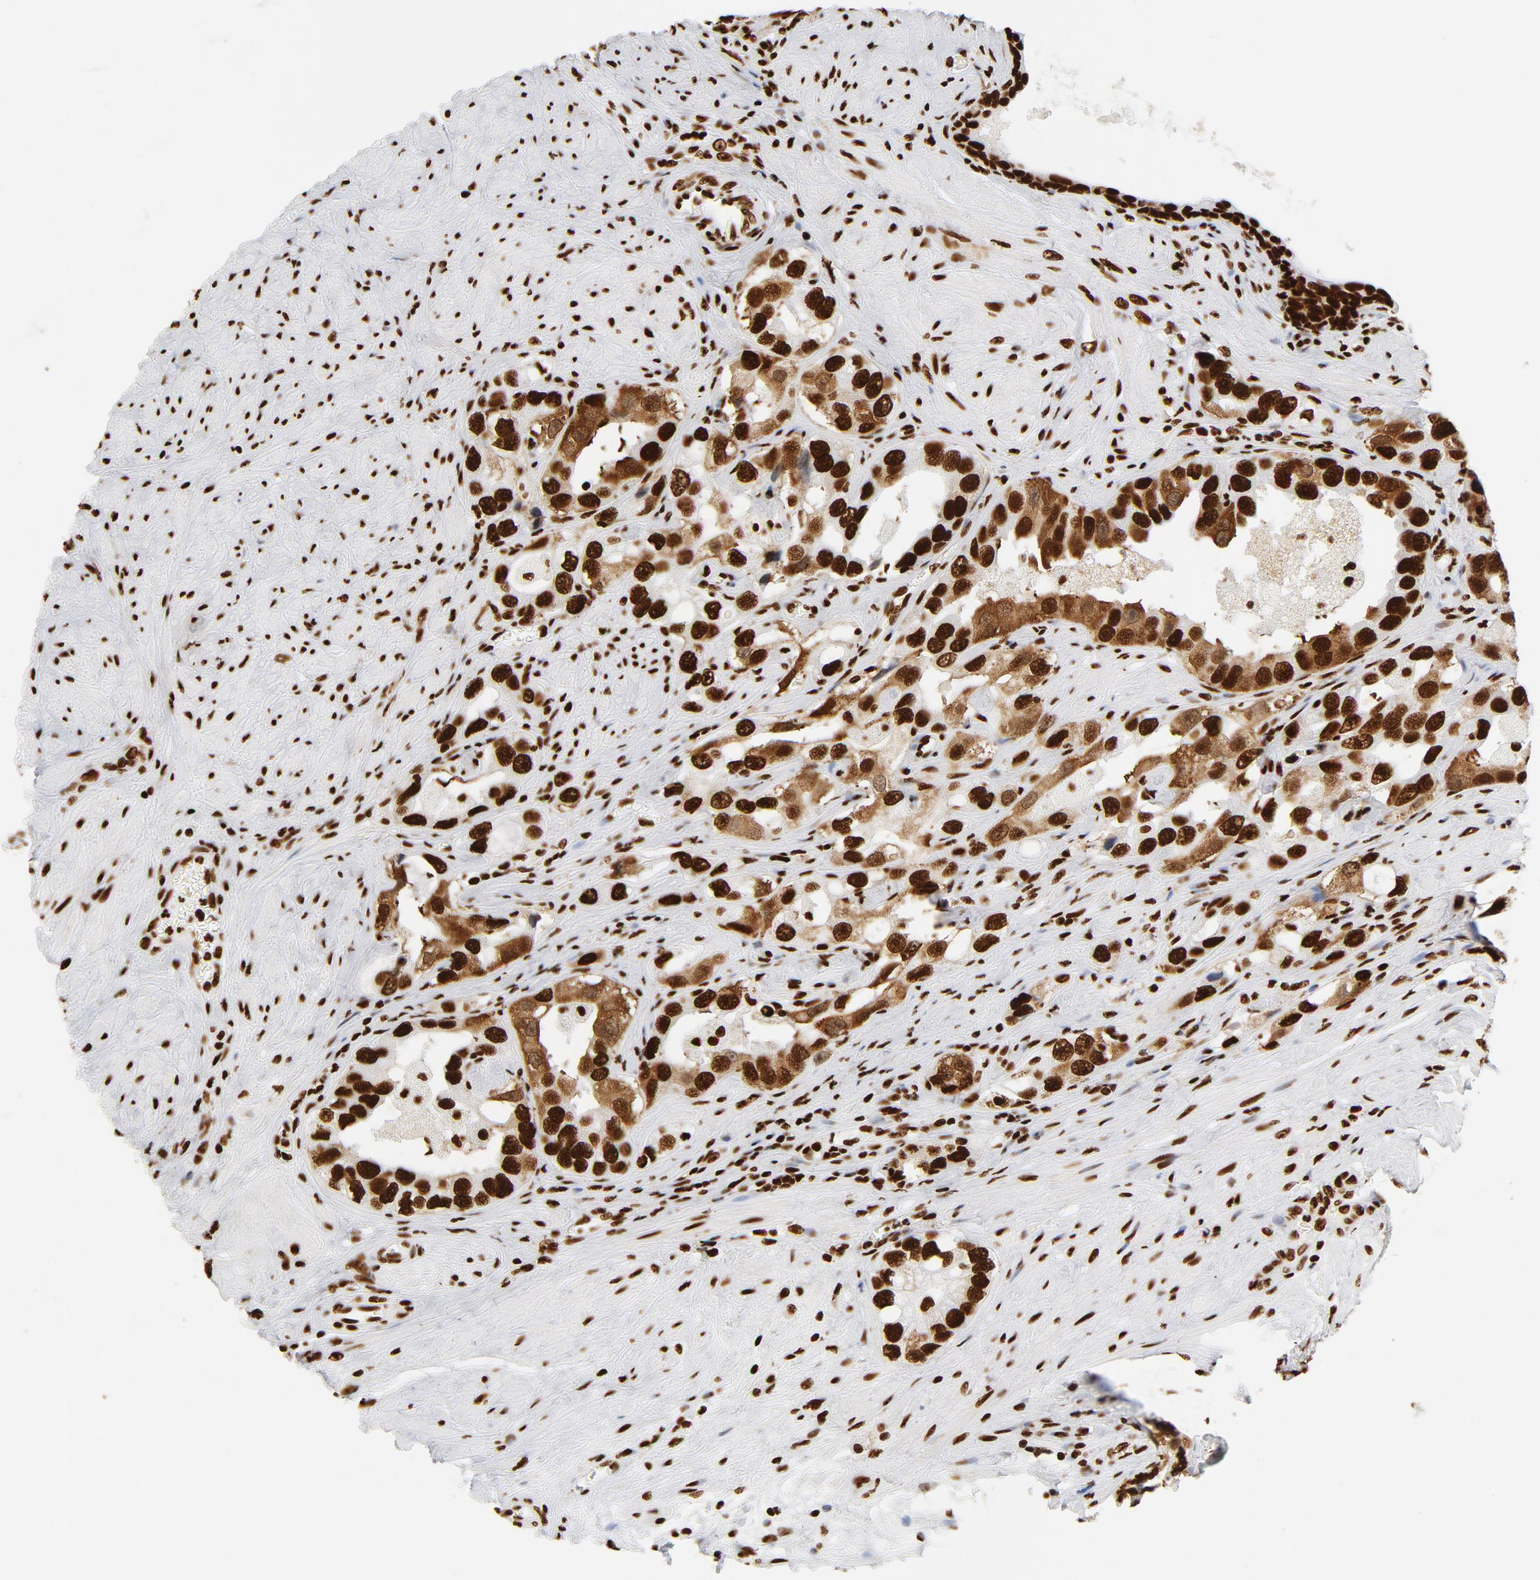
{"staining": {"intensity": "strong", "quantity": ">75%", "location": "cytoplasmic/membranous,nuclear"}, "tissue": "prostate cancer", "cell_type": "Tumor cells", "image_type": "cancer", "snomed": [{"axis": "morphology", "description": "Adenocarcinoma, High grade"}, {"axis": "topography", "description": "Prostate"}], "caption": "This is an image of IHC staining of prostate adenocarcinoma (high-grade), which shows strong staining in the cytoplasmic/membranous and nuclear of tumor cells.", "gene": "XRCC6", "patient": {"sex": "male", "age": 63}}